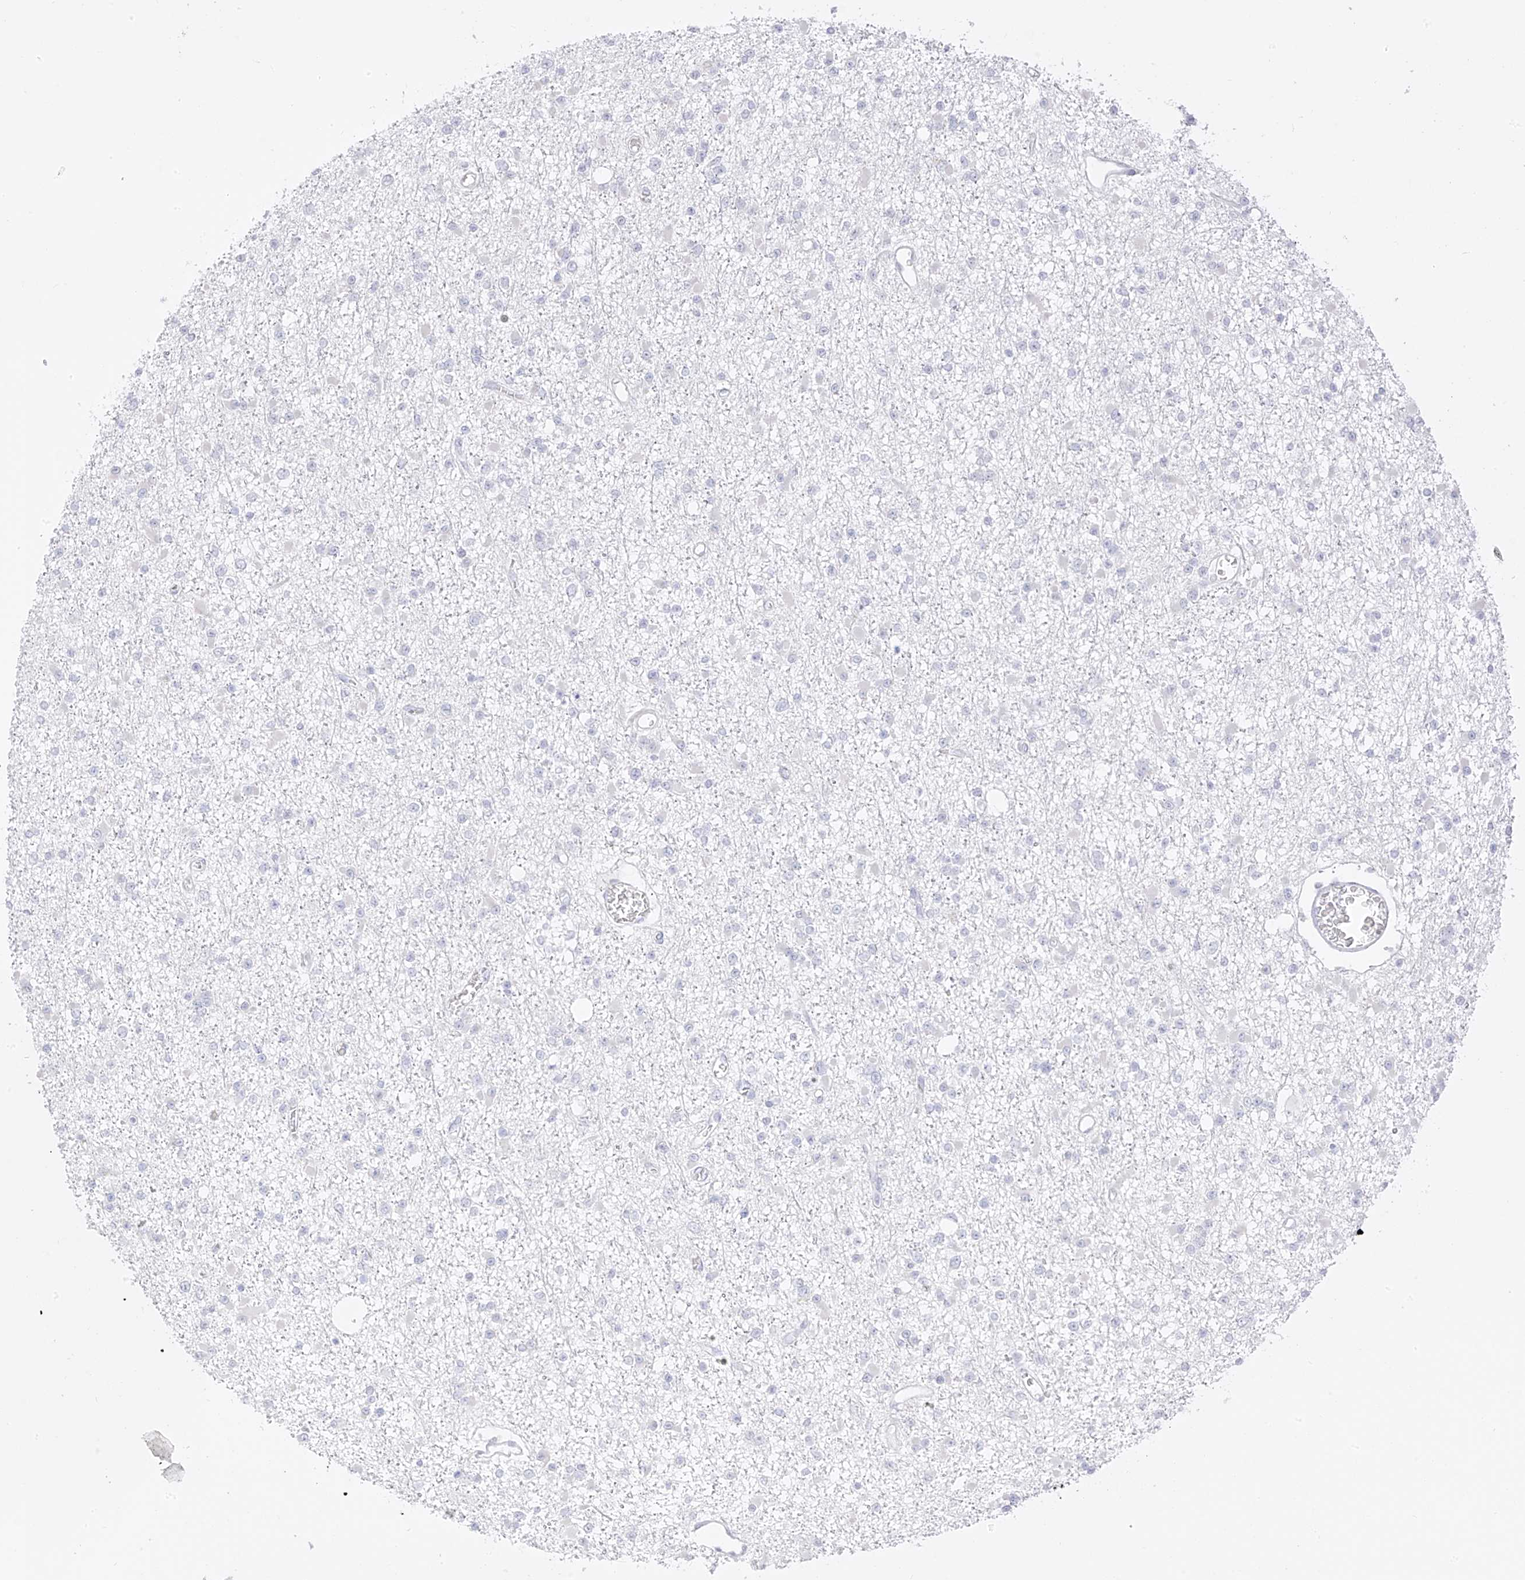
{"staining": {"intensity": "negative", "quantity": "none", "location": "none"}, "tissue": "glioma", "cell_type": "Tumor cells", "image_type": "cancer", "snomed": [{"axis": "morphology", "description": "Glioma, malignant, Low grade"}, {"axis": "topography", "description": "Brain"}], "caption": "DAB (3,3'-diaminobenzidine) immunohistochemical staining of low-grade glioma (malignant) displays no significant positivity in tumor cells.", "gene": "DCDC2", "patient": {"sex": "female", "age": 22}}